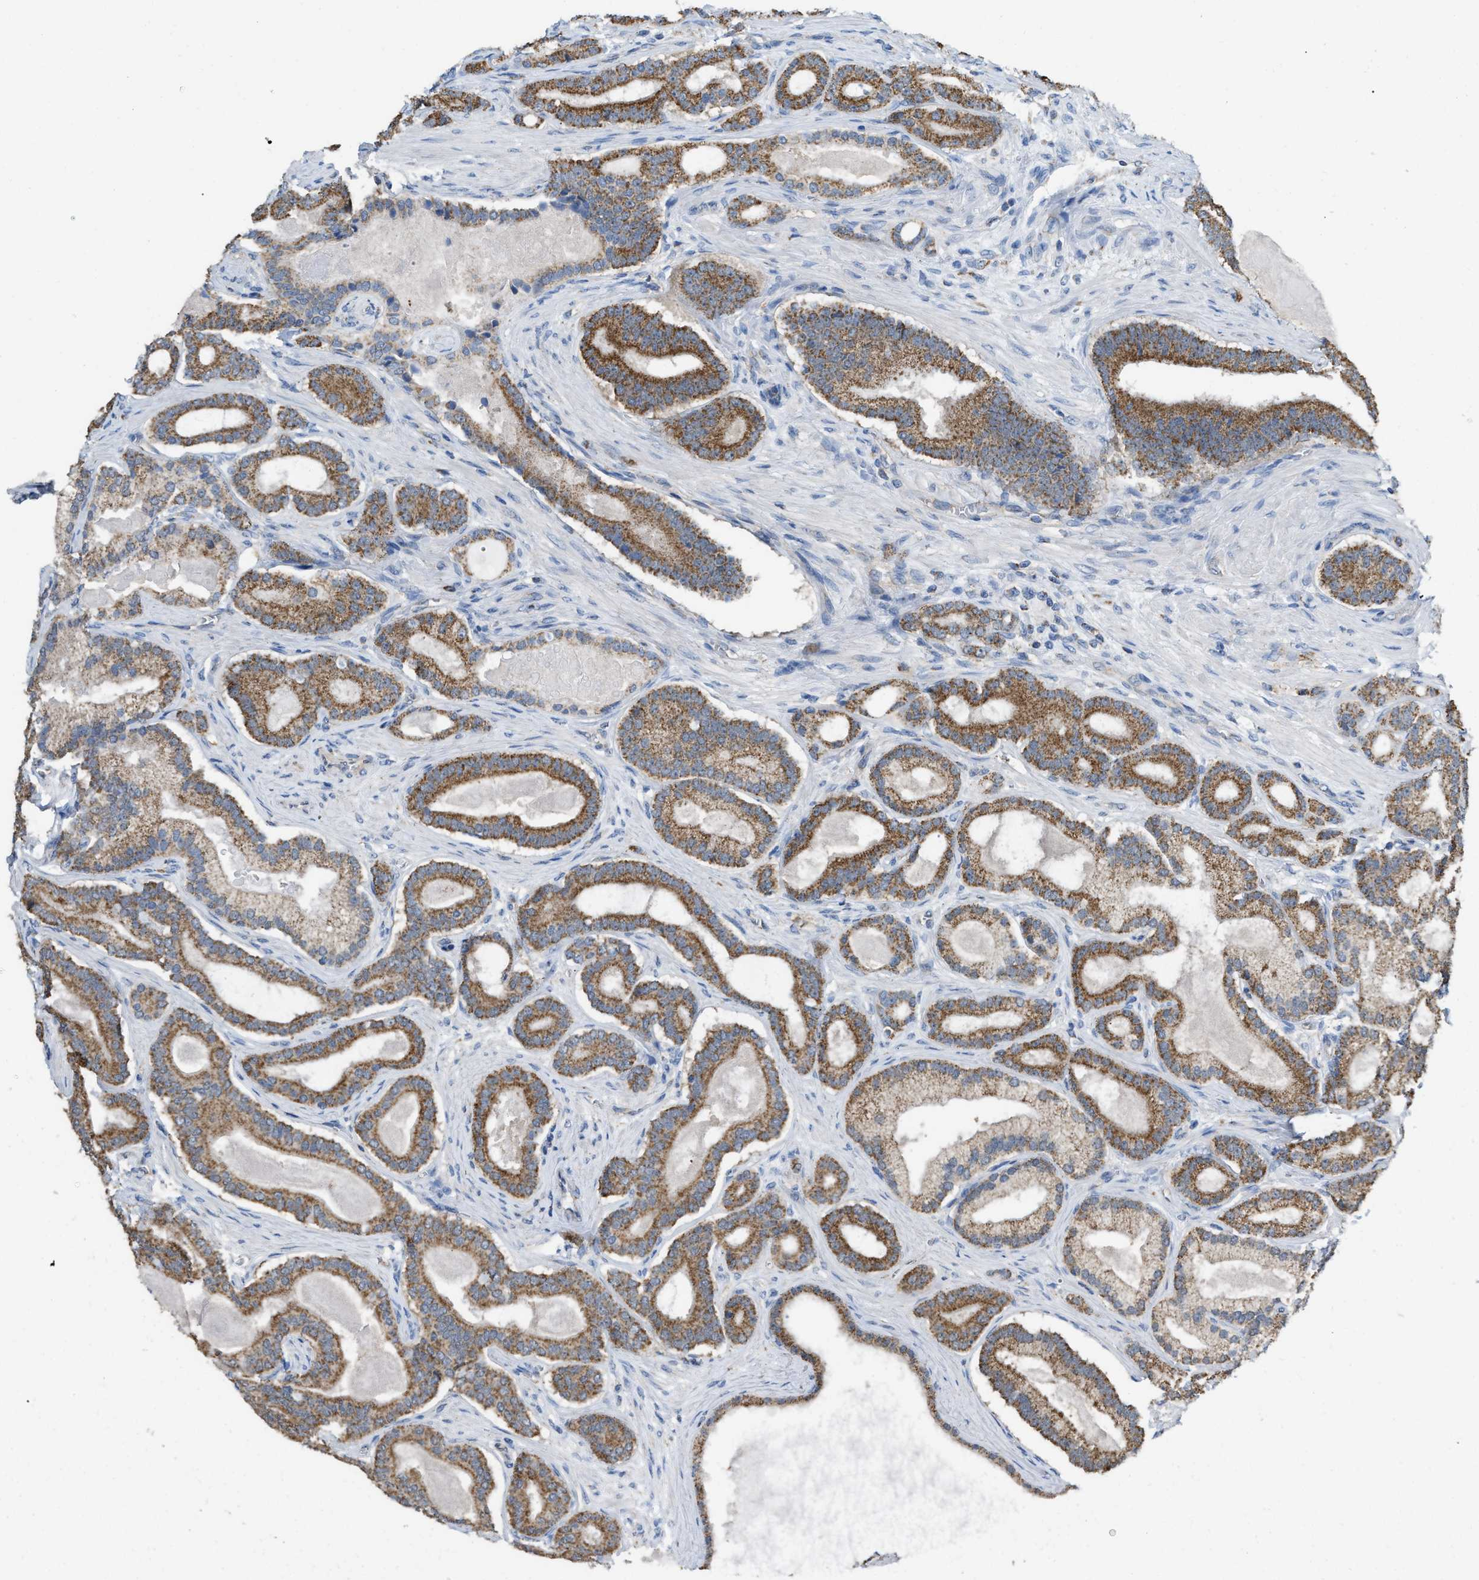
{"staining": {"intensity": "moderate", "quantity": ">75%", "location": "cytoplasmic/membranous"}, "tissue": "prostate cancer", "cell_type": "Tumor cells", "image_type": "cancer", "snomed": [{"axis": "morphology", "description": "Adenocarcinoma, High grade"}, {"axis": "topography", "description": "Prostate"}], "caption": "A brown stain labels moderate cytoplasmic/membranous staining of a protein in human prostate cancer (adenocarcinoma (high-grade)) tumor cells.", "gene": "ETFB", "patient": {"sex": "male", "age": 60}}